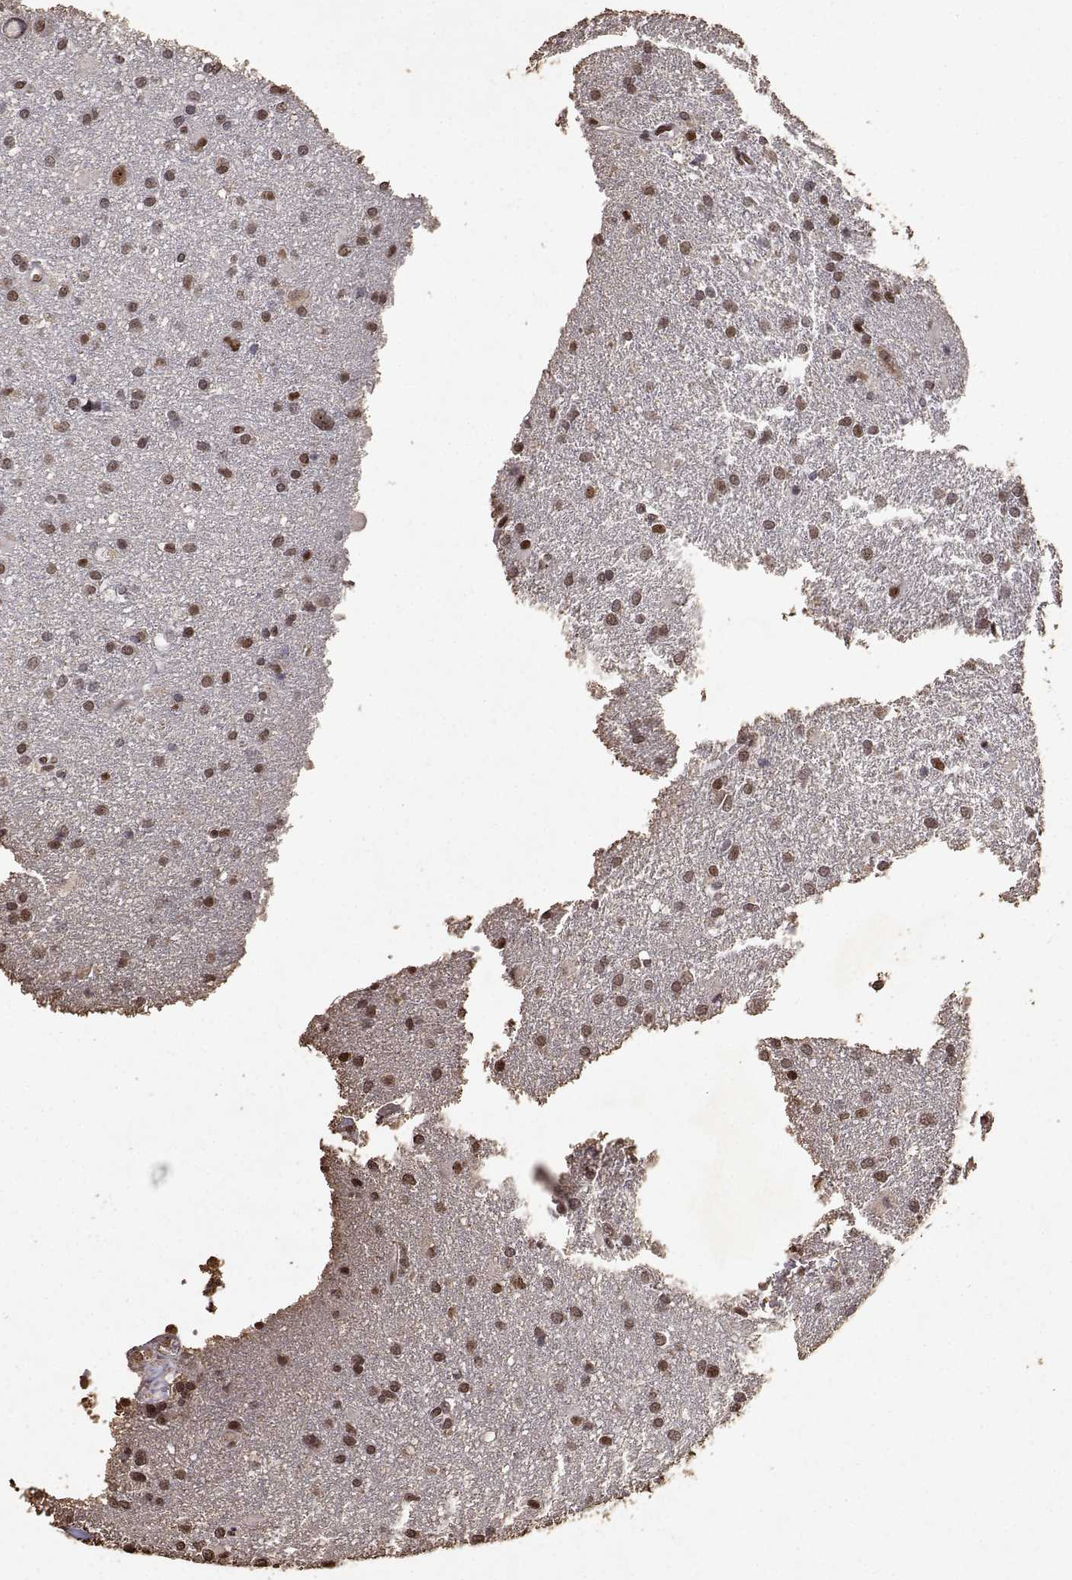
{"staining": {"intensity": "moderate", "quantity": ">75%", "location": "nuclear"}, "tissue": "glioma", "cell_type": "Tumor cells", "image_type": "cancer", "snomed": [{"axis": "morphology", "description": "Glioma, malignant, Low grade"}, {"axis": "topography", "description": "Brain"}], "caption": "Moderate nuclear protein positivity is appreciated in approximately >75% of tumor cells in malignant low-grade glioma. (brown staining indicates protein expression, while blue staining denotes nuclei).", "gene": "TOE1", "patient": {"sex": "male", "age": 66}}